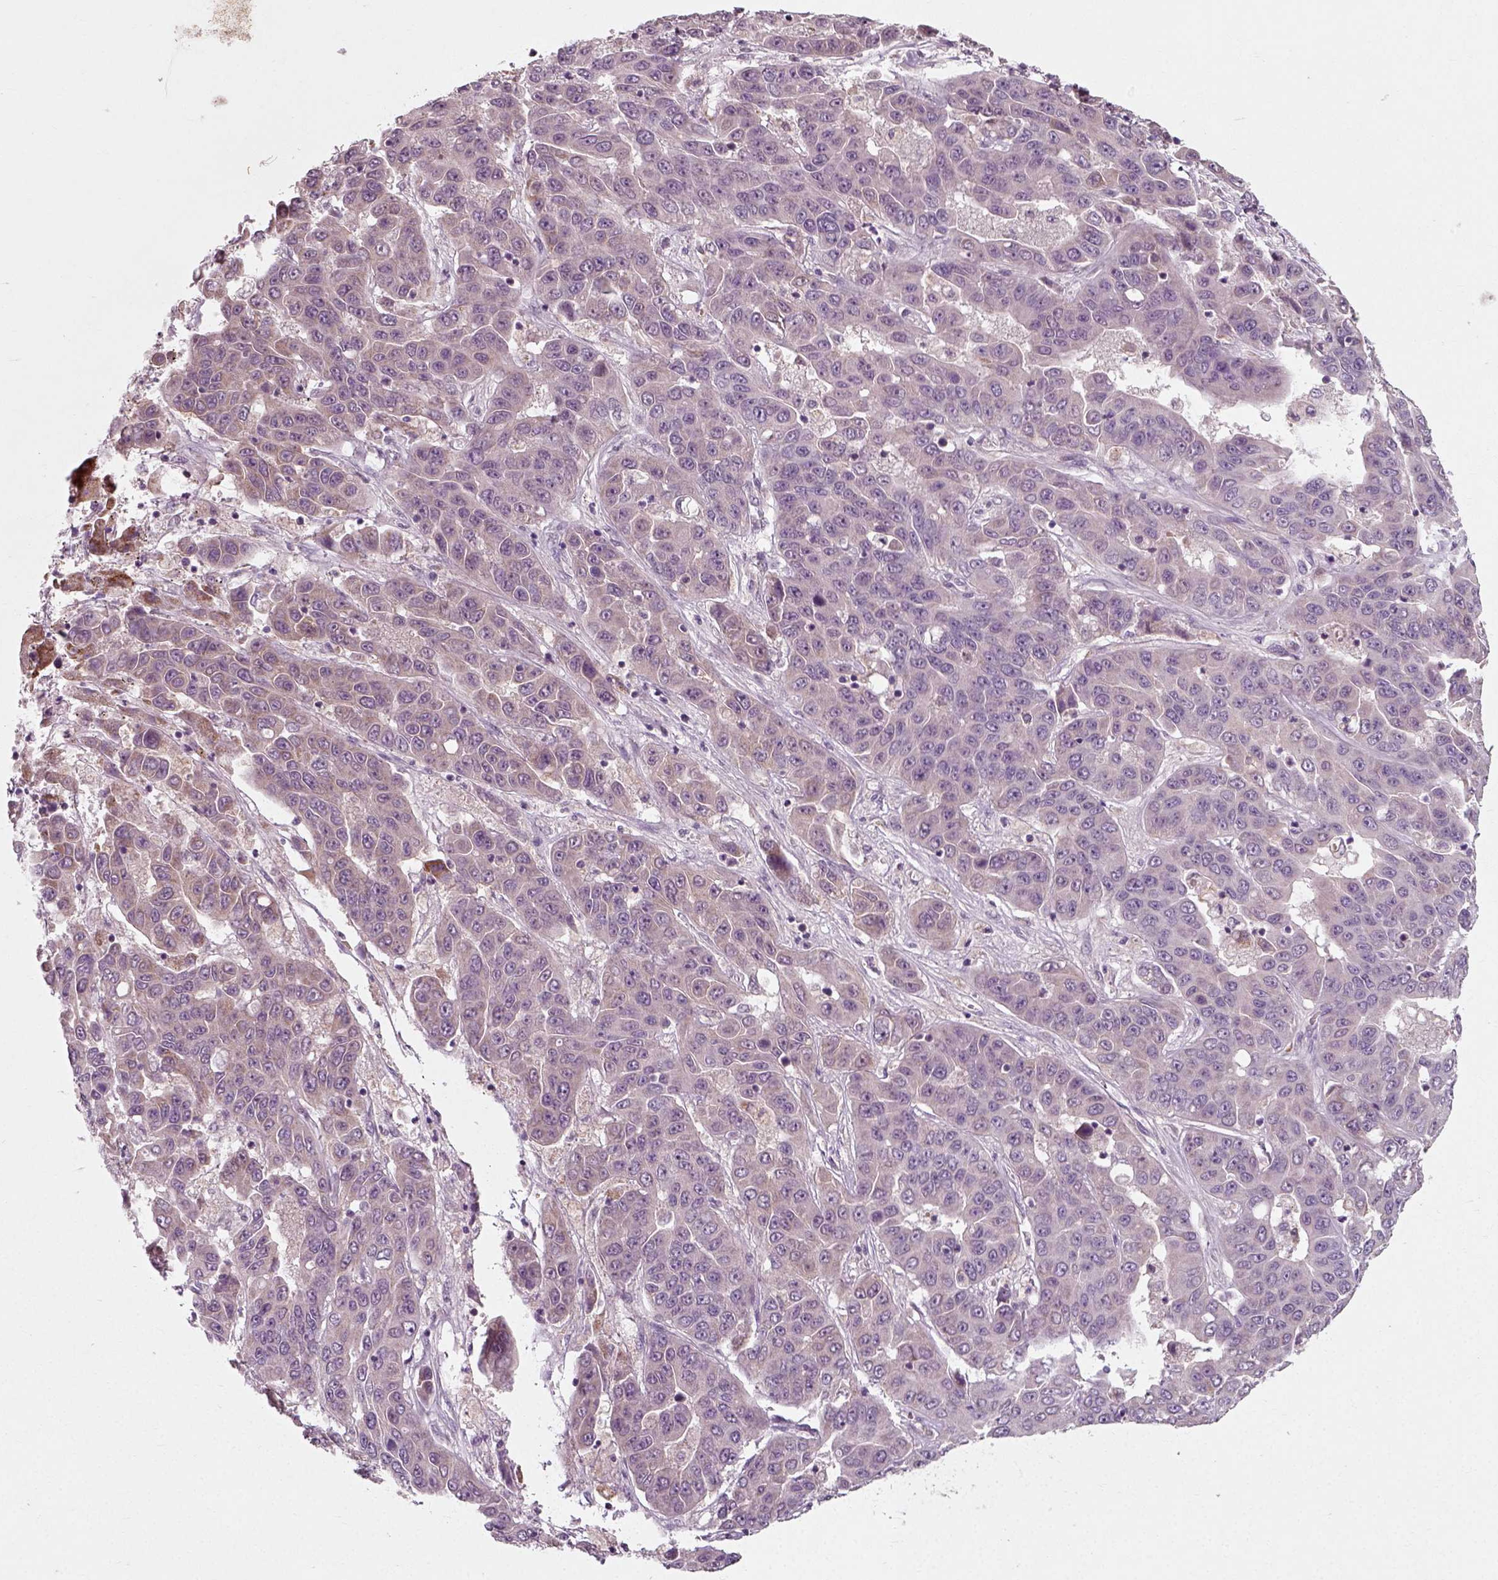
{"staining": {"intensity": "weak", "quantity": "<25%", "location": "cytoplasmic/membranous"}, "tissue": "liver cancer", "cell_type": "Tumor cells", "image_type": "cancer", "snomed": [{"axis": "morphology", "description": "Cholangiocarcinoma"}, {"axis": "topography", "description": "Liver"}], "caption": "Tumor cells are negative for brown protein staining in liver cancer.", "gene": "RND2", "patient": {"sex": "female", "age": 52}}